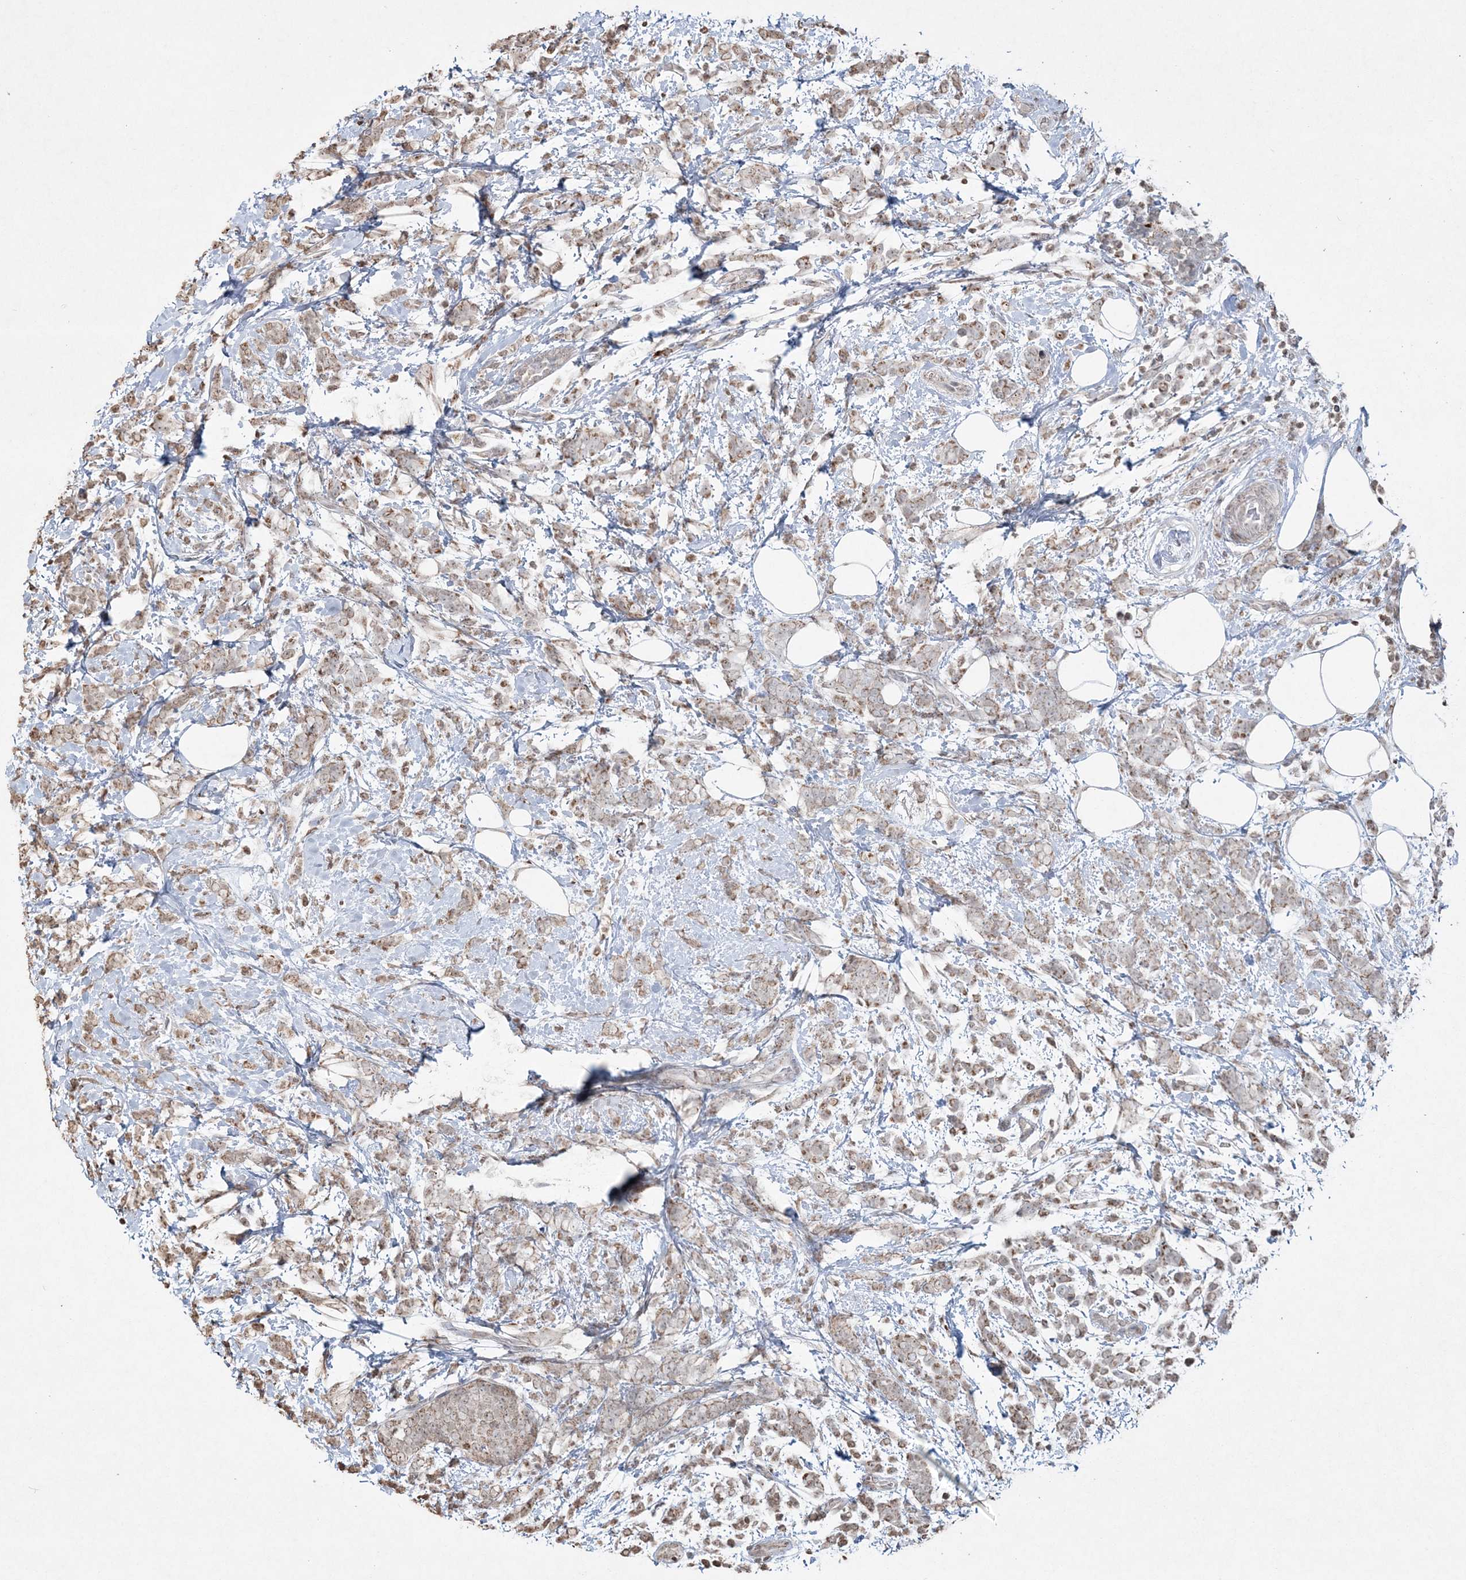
{"staining": {"intensity": "moderate", "quantity": "<25%", "location": "cytoplasmic/membranous"}, "tissue": "breast cancer", "cell_type": "Tumor cells", "image_type": "cancer", "snomed": [{"axis": "morphology", "description": "Lobular carcinoma"}, {"axis": "topography", "description": "Breast"}], "caption": "This is a micrograph of immunohistochemistry (IHC) staining of breast cancer, which shows moderate expression in the cytoplasmic/membranous of tumor cells.", "gene": "TTC7A", "patient": {"sex": "female", "age": 58}}